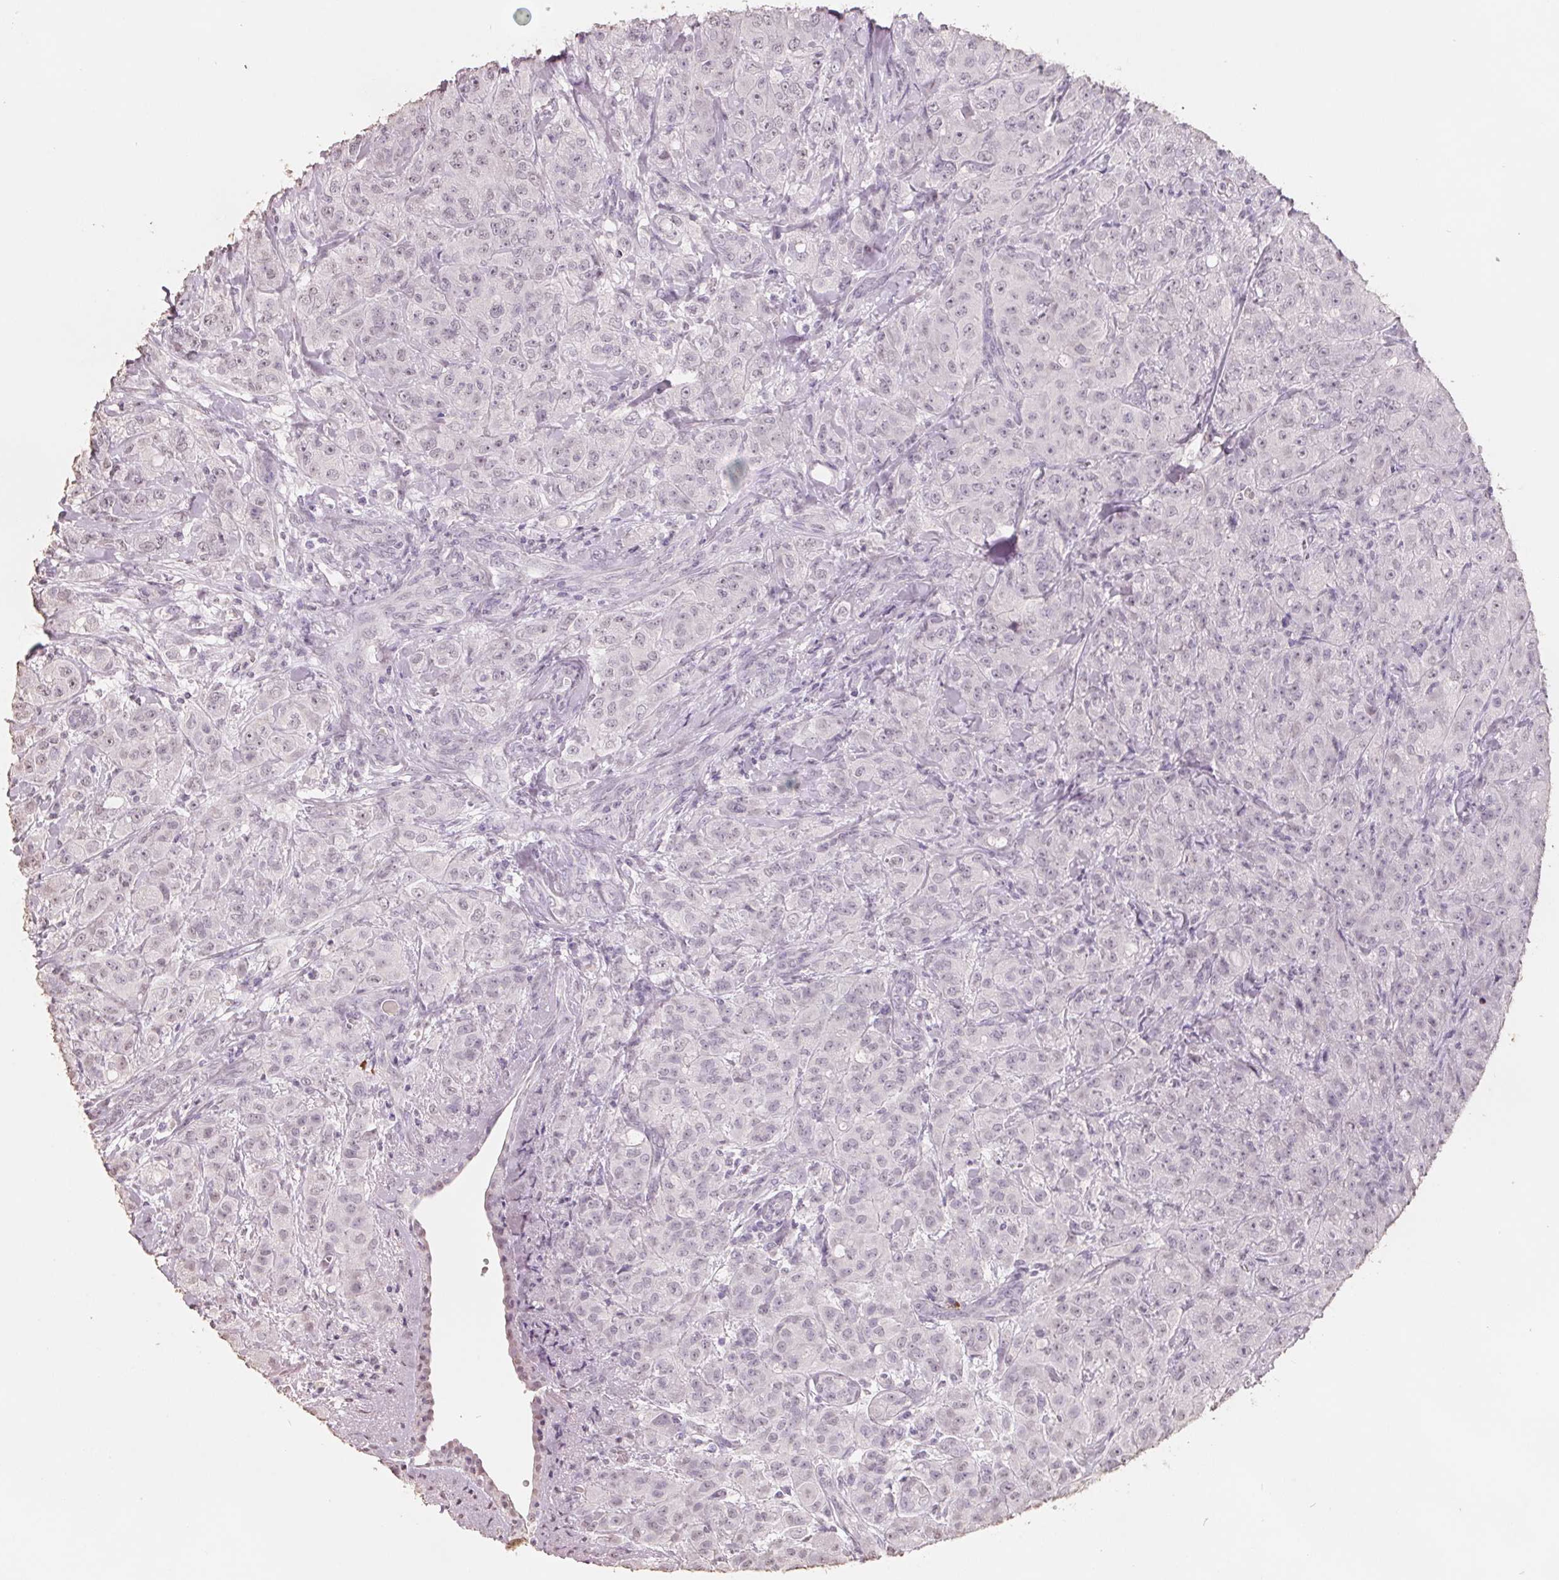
{"staining": {"intensity": "negative", "quantity": "none", "location": "none"}, "tissue": "breast cancer", "cell_type": "Tumor cells", "image_type": "cancer", "snomed": [{"axis": "morphology", "description": "Normal tissue, NOS"}, {"axis": "morphology", "description": "Duct carcinoma"}, {"axis": "topography", "description": "Breast"}], "caption": "DAB (3,3'-diaminobenzidine) immunohistochemical staining of breast cancer (intraductal carcinoma) shows no significant positivity in tumor cells.", "gene": "FTCD", "patient": {"sex": "female", "age": 43}}